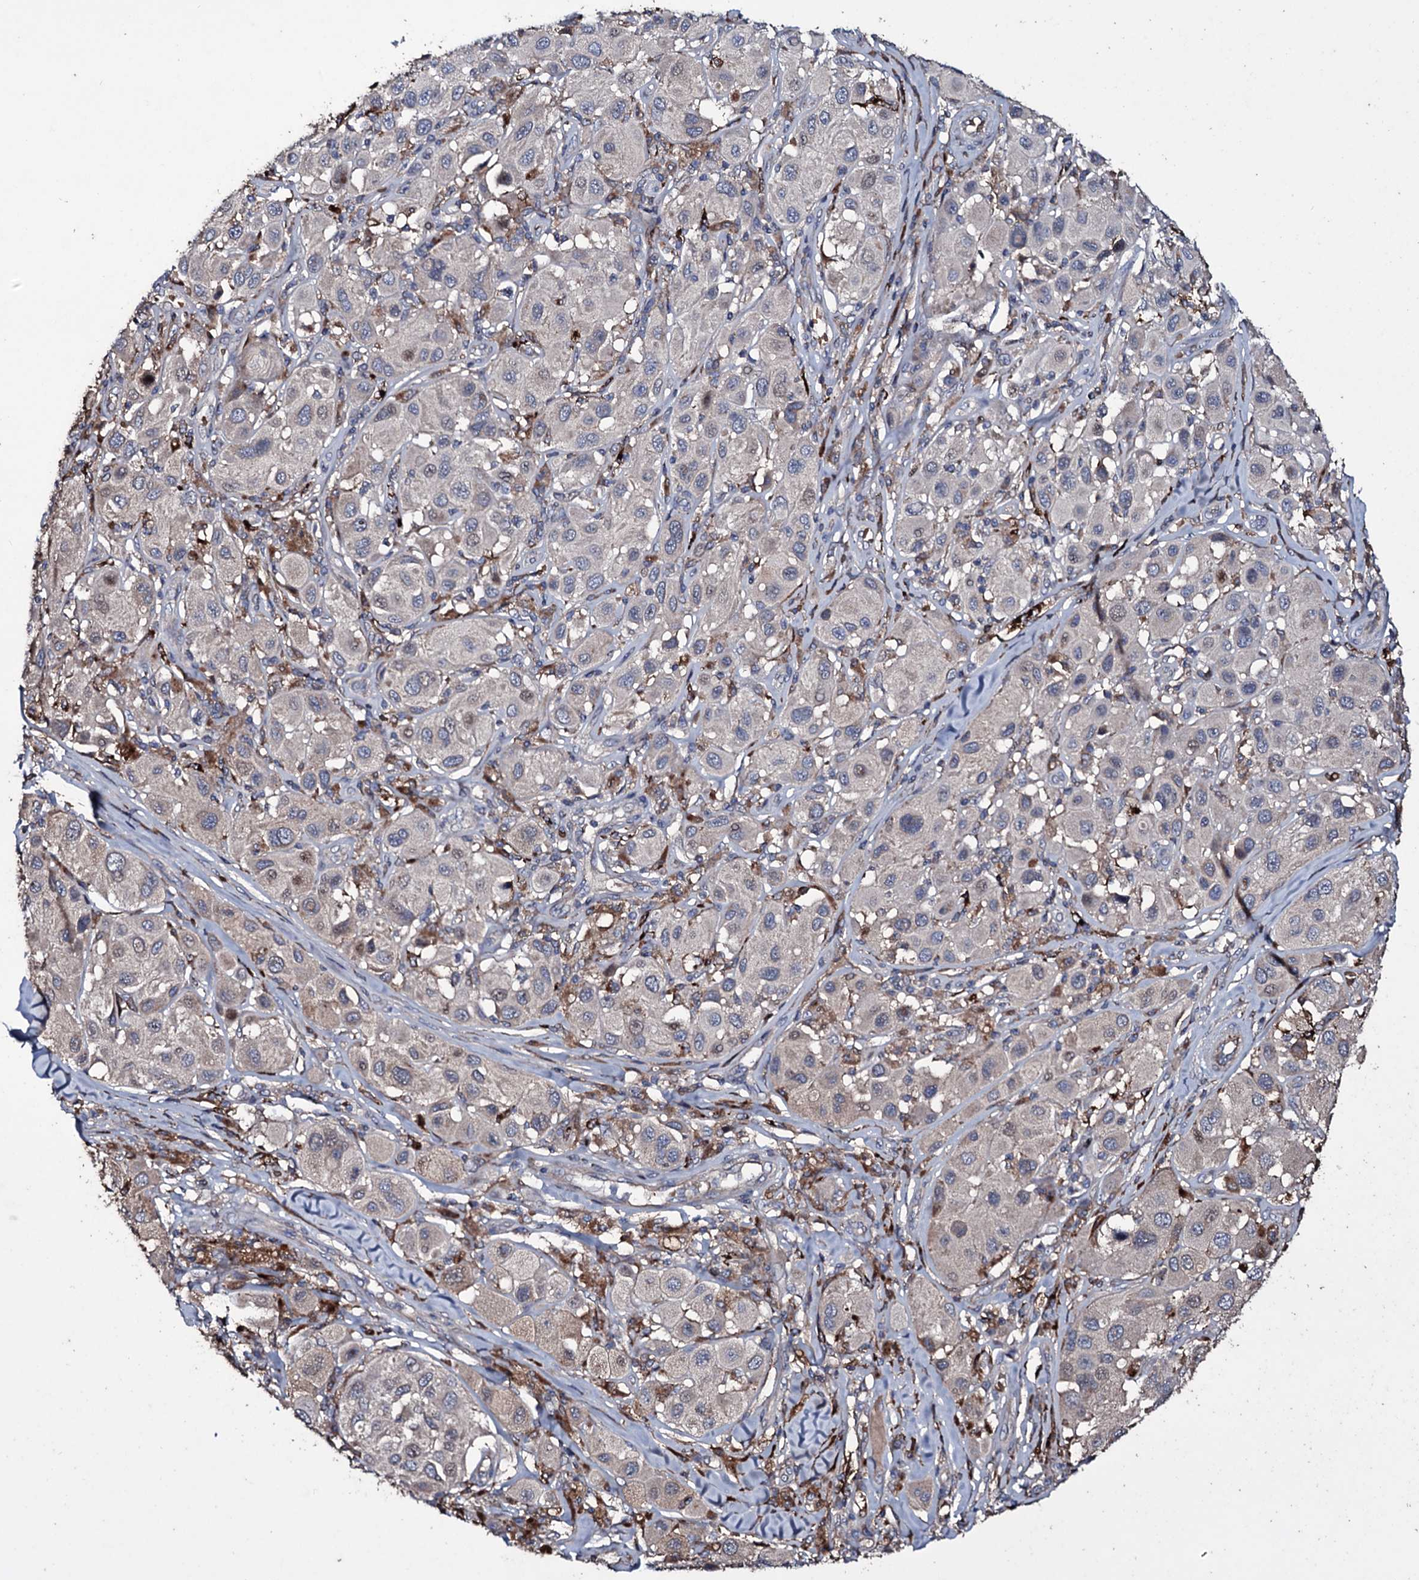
{"staining": {"intensity": "negative", "quantity": "none", "location": "none"}, "tissue": "melanoma", "cell_type": "Tumor cells", "image_type": "cancer", "snomed": [{"axis": "morphology", "description": "Malignant melanoma, Metastatic site"}, {"axis": "topography", "description": "Skin"}], "caption": "A high-resolution photomicrograph shows immunohistochemistry (IHC) staining of malignant melanoma (metastatic site), which shows no significant positivity in tumor cells. (Immunohistochemistry, brightfield microscopy, high magnification).", "gene": "ZSWIM8", "patient": {"sex": "male", "age": 41}}